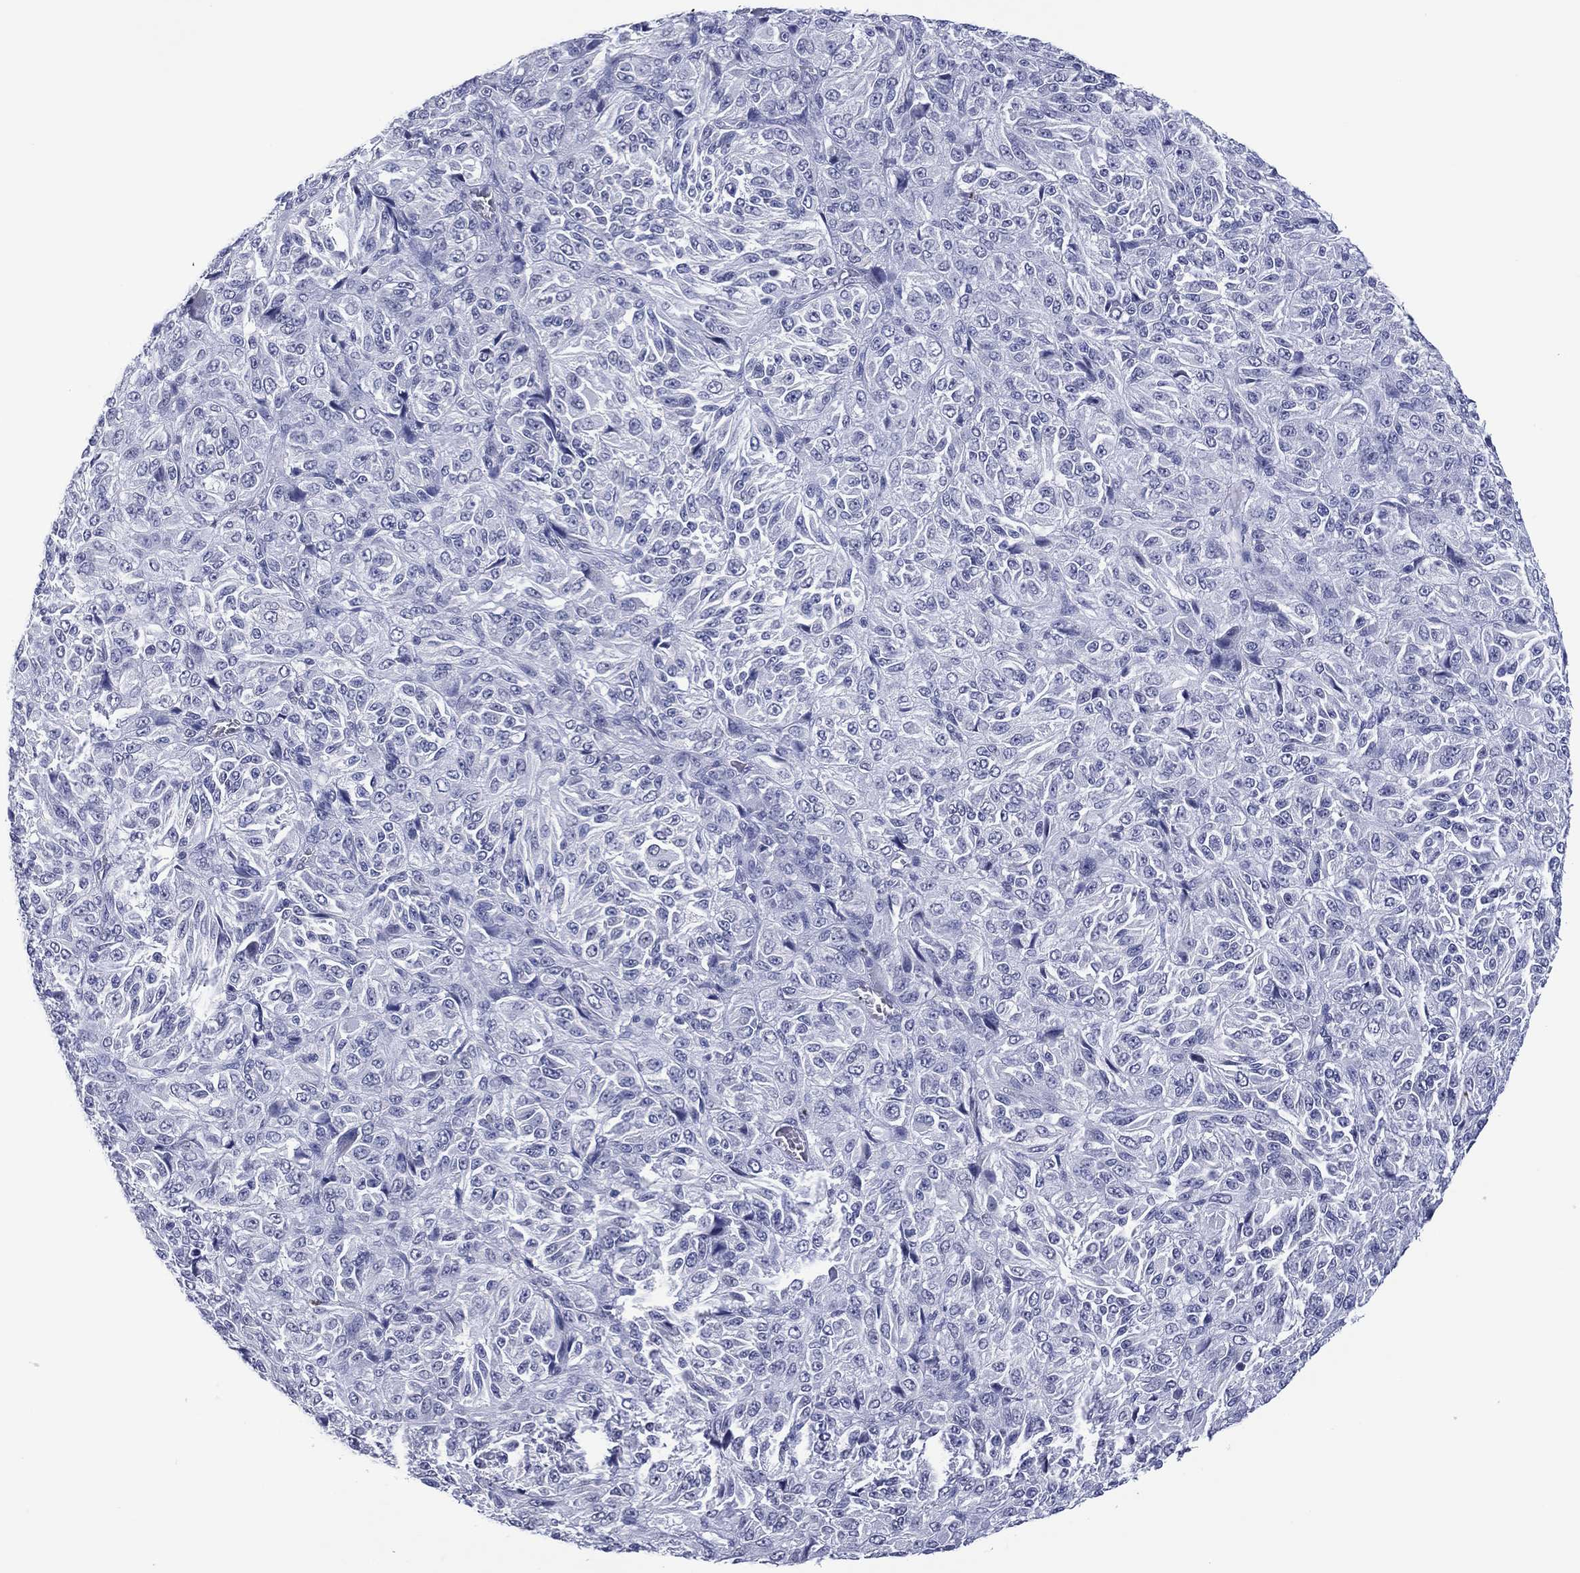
{"staining": {"intensity": "negative", "quantity": "none", "location": "none"}, "tissue": "melanoma", "cell_type": "Tumor cells", "image_type": "cancer", "snomed": [{"axis": "morphology", "description": "Malignant melanoma, Metastatic site"}, {"axis": "topography", "description": "Brain"}], "caption": "DAB immunohistochemical staining of human malignant melanoma (metastatic site) exhibits no significant expression in tumor cells.", "gene": "UTF1", "patient": {"sex": "female", "age": 56}}